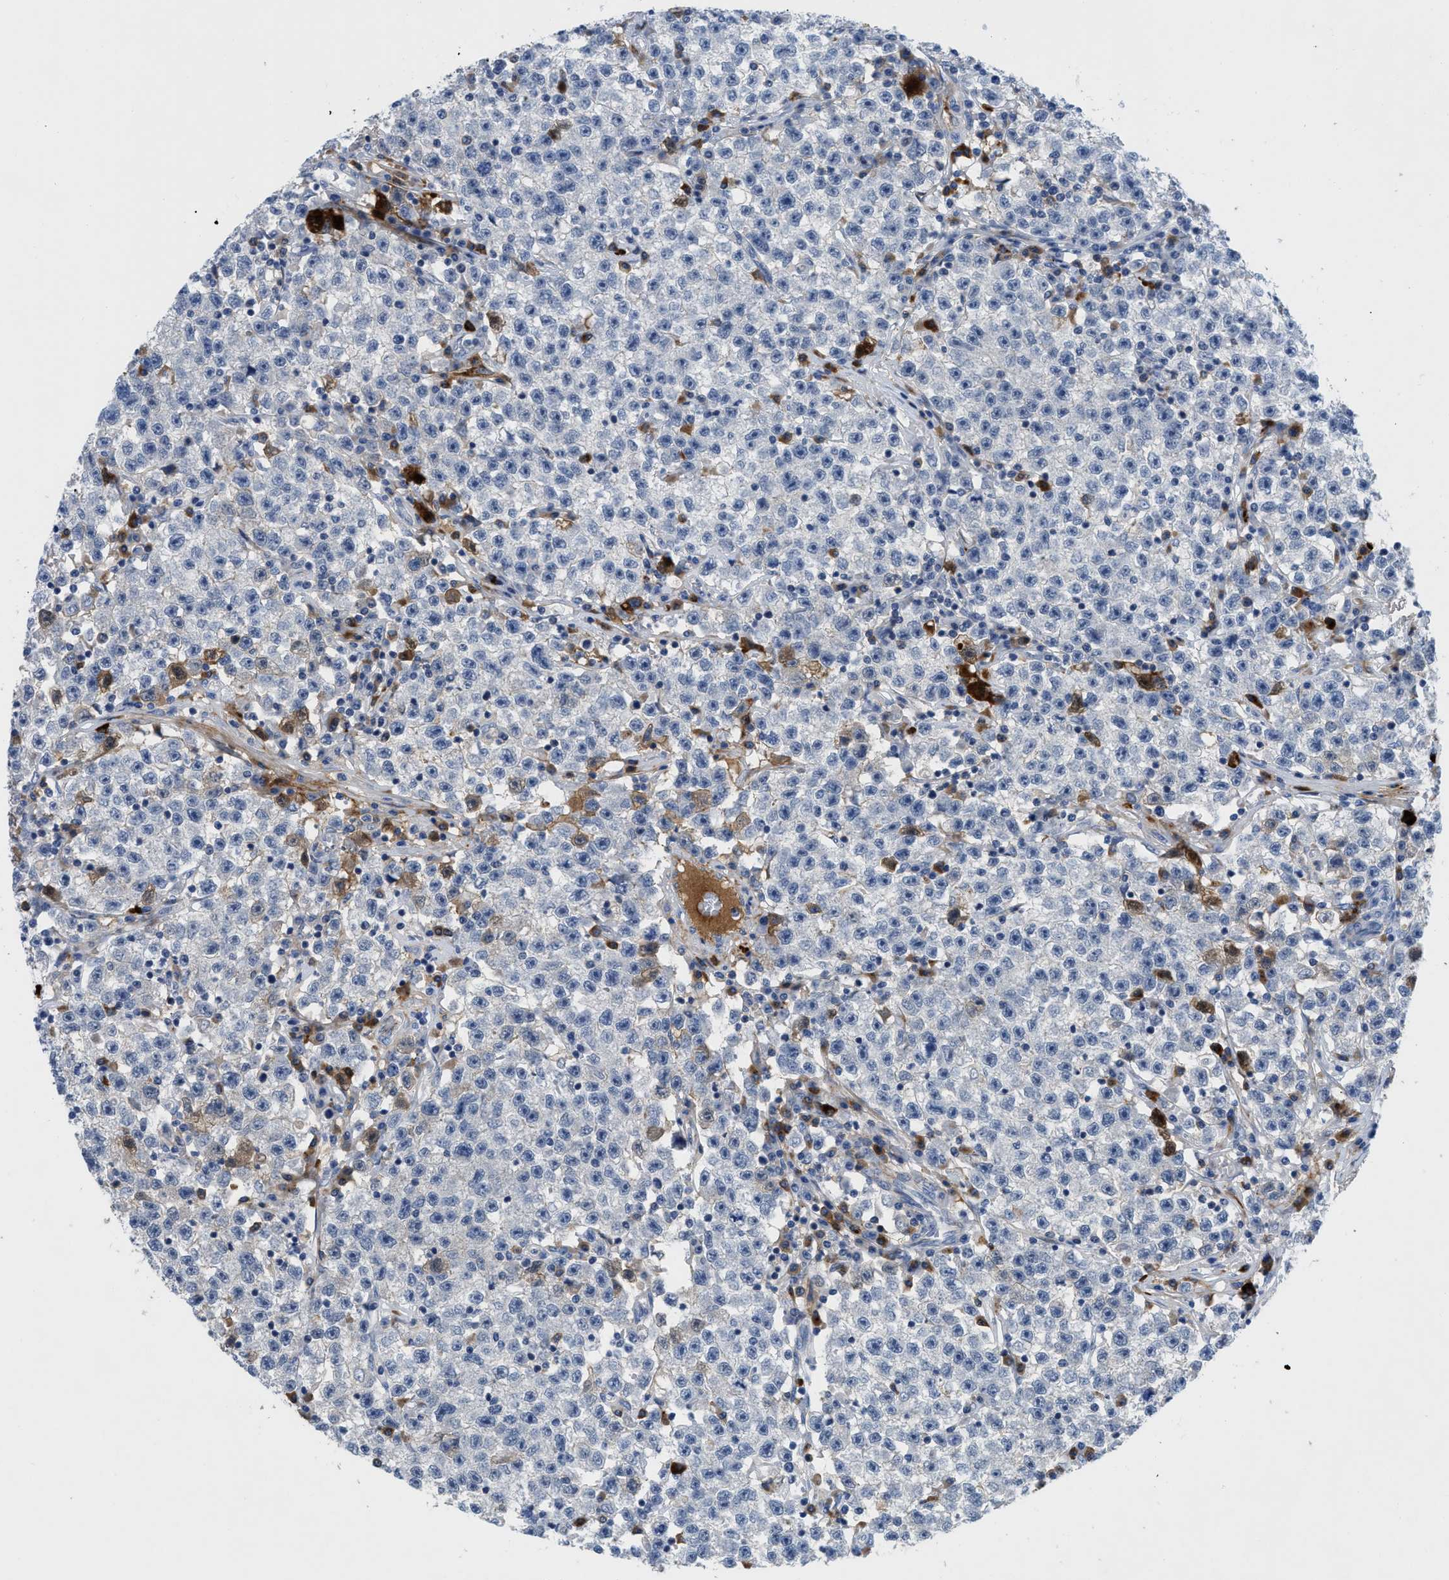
{"staining": {"intensity": "negative", "quantity": "none", "location": "none"}, "tissue": "testis cancer", "cell_type": "Tumor cells", "image_type": "cancer", "snomed": [{"axis": "morphology", "description": "Seminoma, NOS"}, {"axis": "topography", "description": "Testis"}], "caption": "Tumor cells show no significant protein positivity in seminoma (testis).", "gene": "OR9K2", "patient": {"sex": "male", "age": 22}}